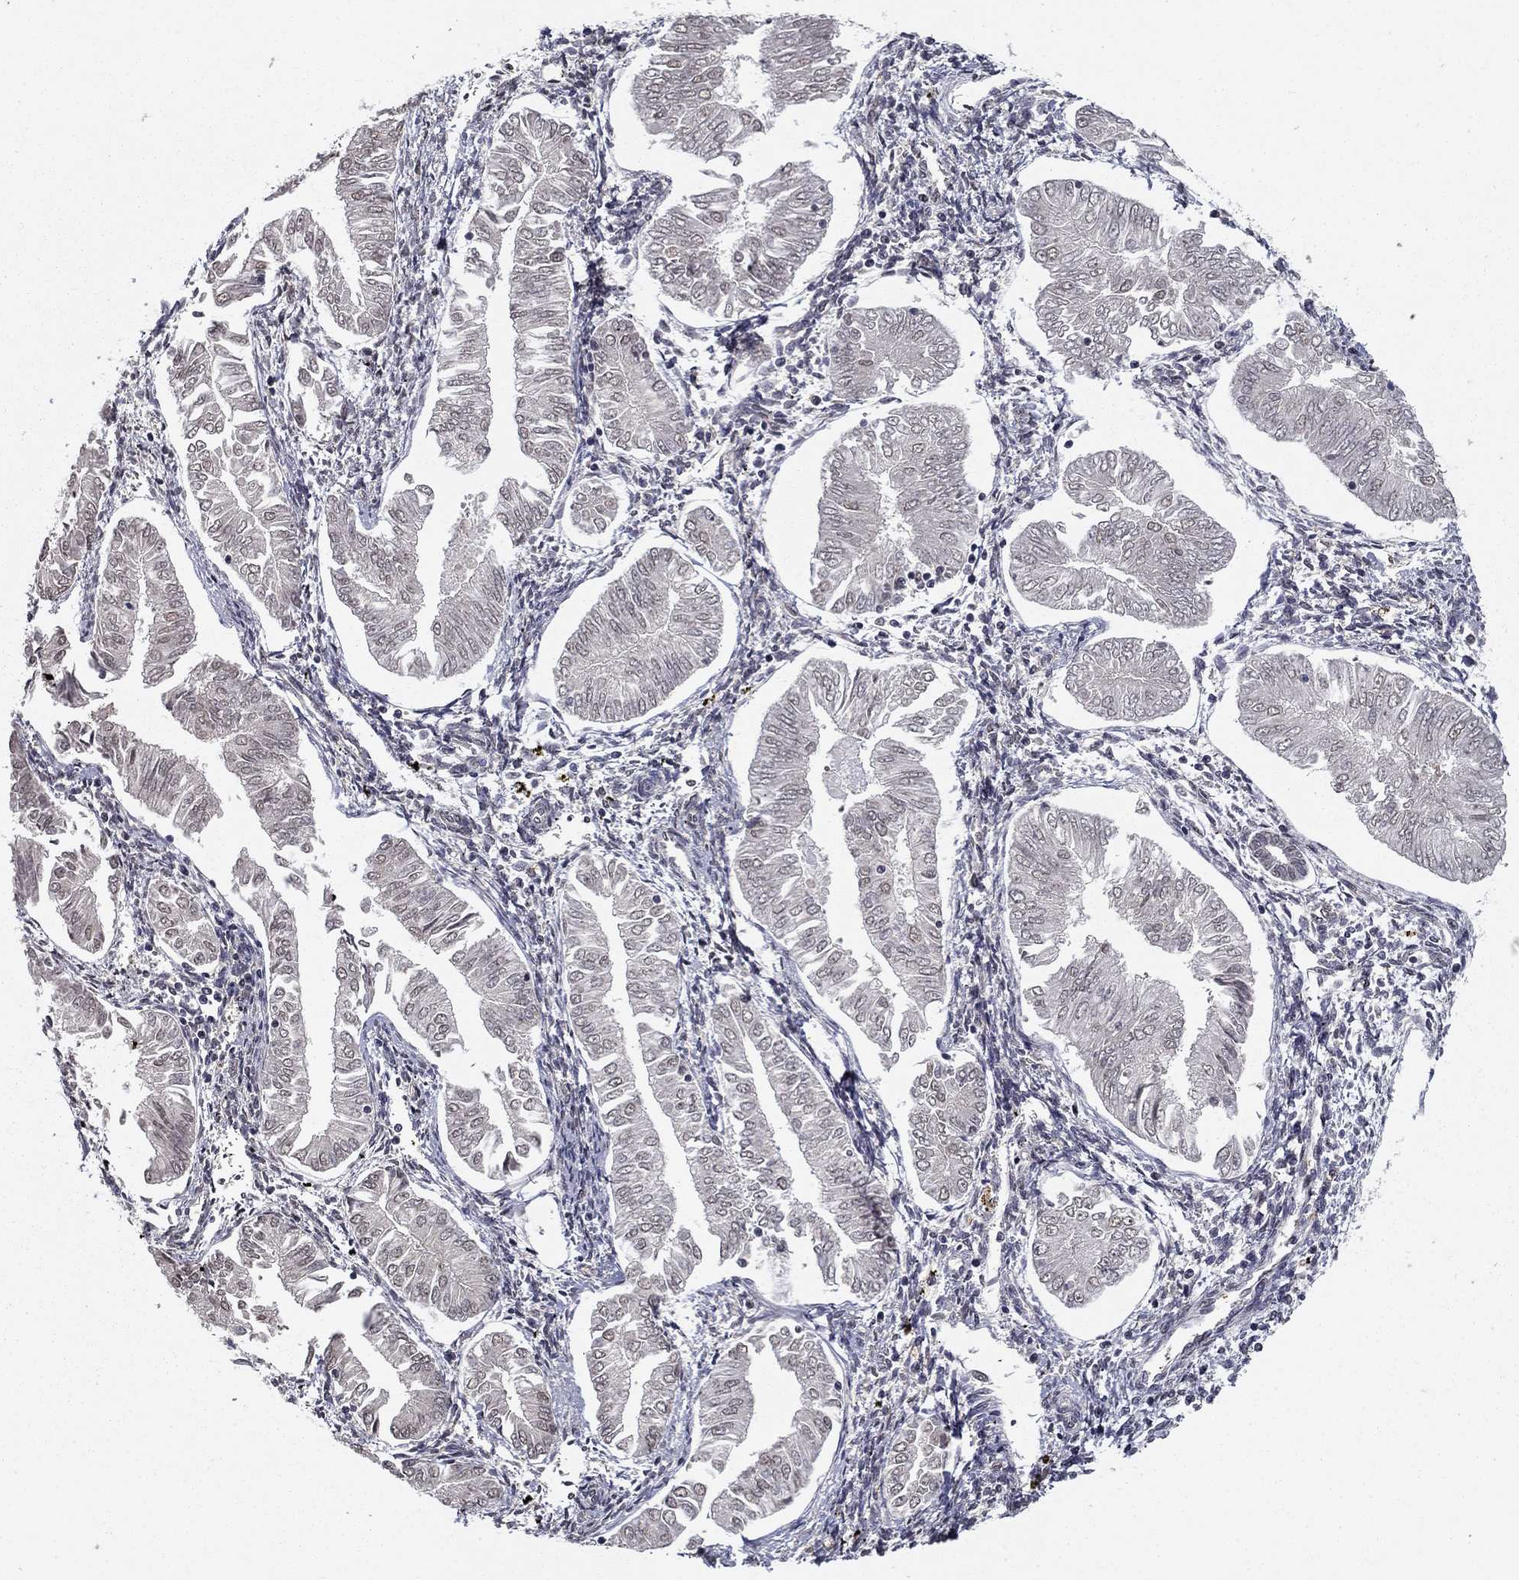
{"staining": {"intensity": "negative", "quantity": "none", "location": "none"}, "tissue": "endometrial cancer", "cell_type": "Tumor cells", "image_type": "cancer", "snomed": [{"axis": "morphology", "description": "Adenocarcinoma, NOS"}, {"axis": "topography", "description": "Endometrium"}], "caption": "Endometrial adenocarcinoma was stained to show a protein in brown. There is no significant expression in tumor cells.", "gene": "SLC2A13", "patient": {"sex": "female", "age": 53}}